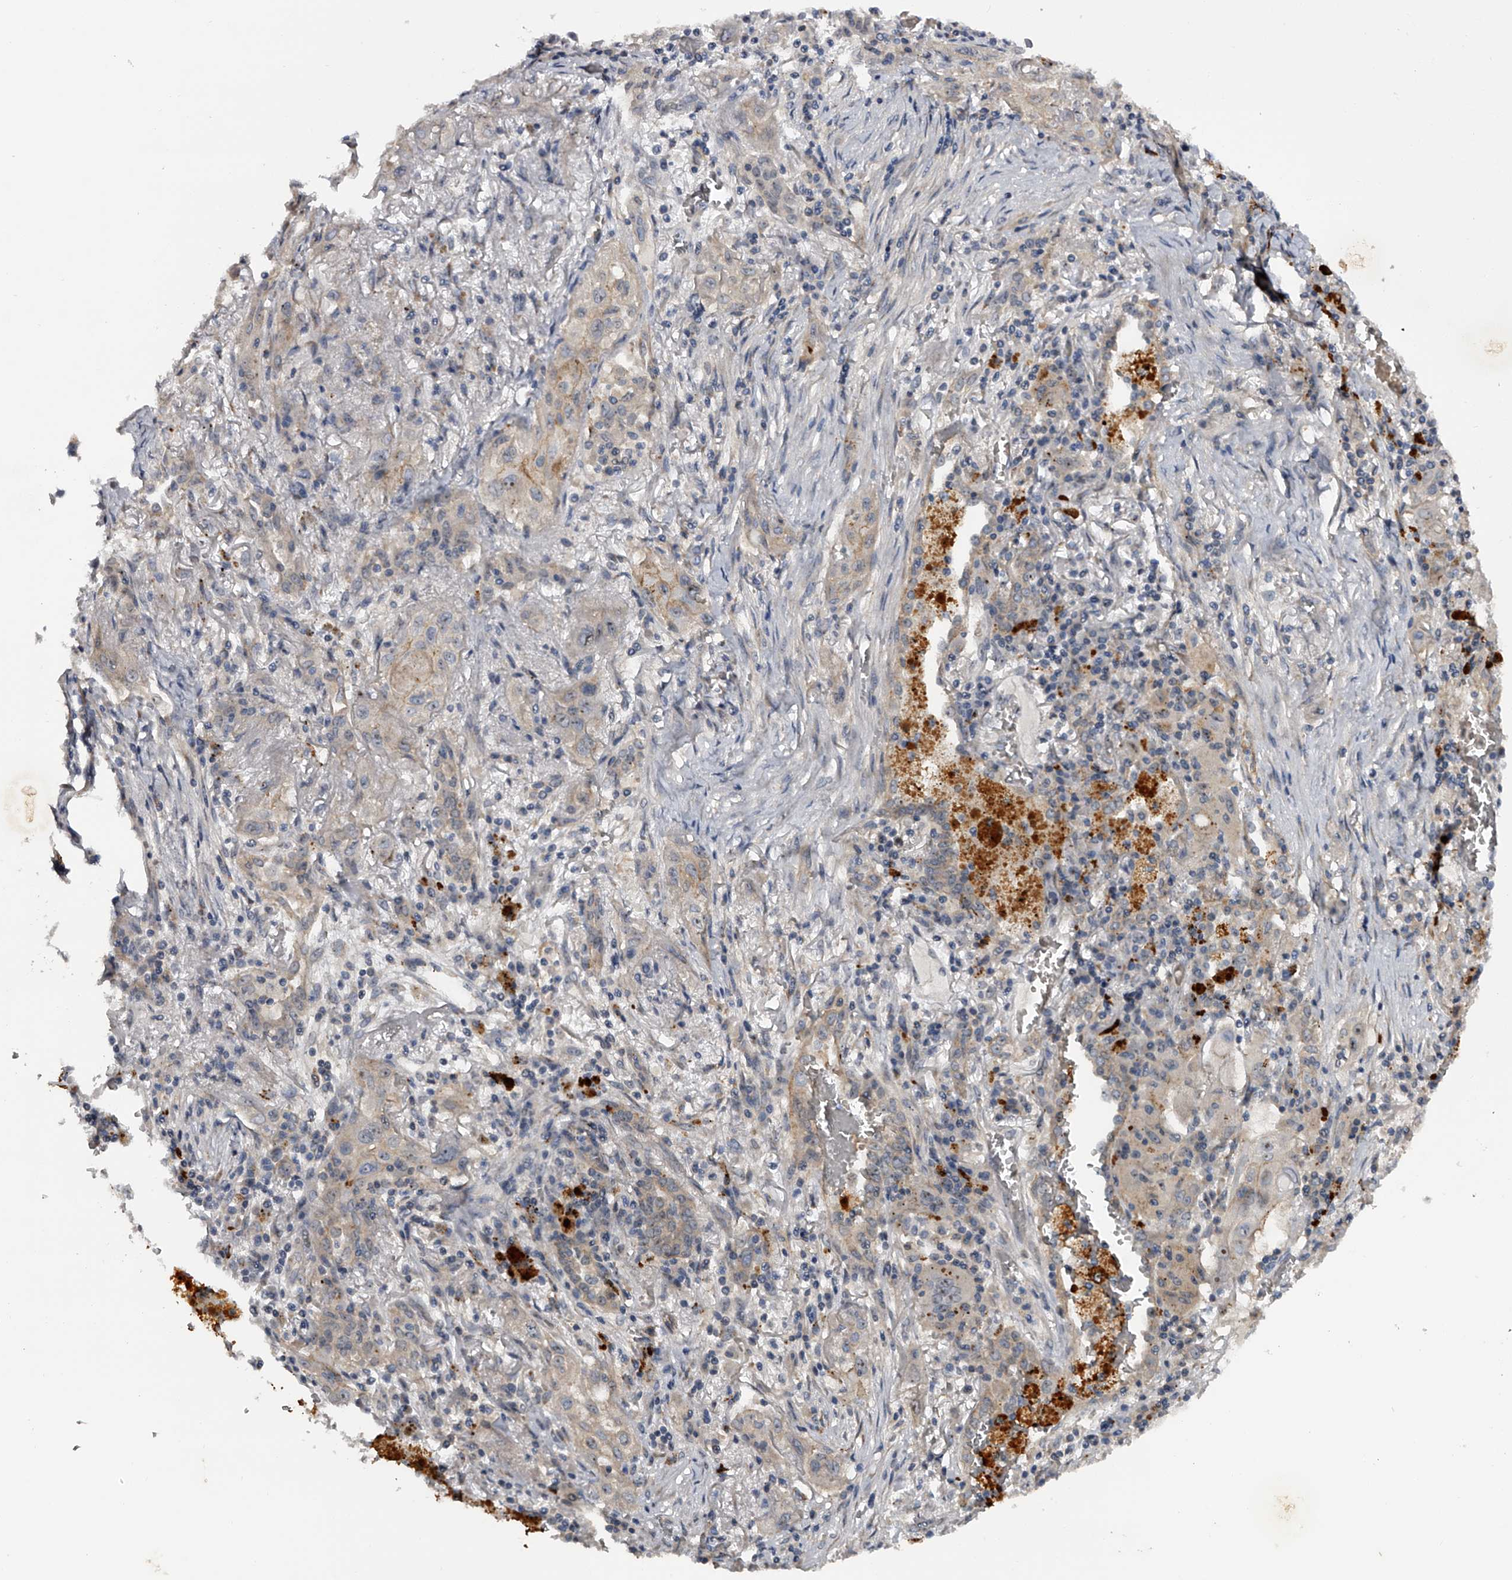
{"staining": {"intensity": "weak", "quantity": "25%-75%", "location": "cytoplasmic/membranous,nuclear"}, "tissue": "lung cancer", "cell_type": "Tumor cells", "image_type": "cancer", "snomed": [{"axis": "morphology", "description": "Squamous cell carcinoma, NOS"}, {"axis": "topography", "description": "Lung"}], "caption": "Weak cytoplasmic/membranous and nuclear protein positivity is identified in approximately 25%-75% of tumor cells in lung squamous cell carcinoma.", "gene": "MDN1", "patient": {"sex": "female", "age": 47}}